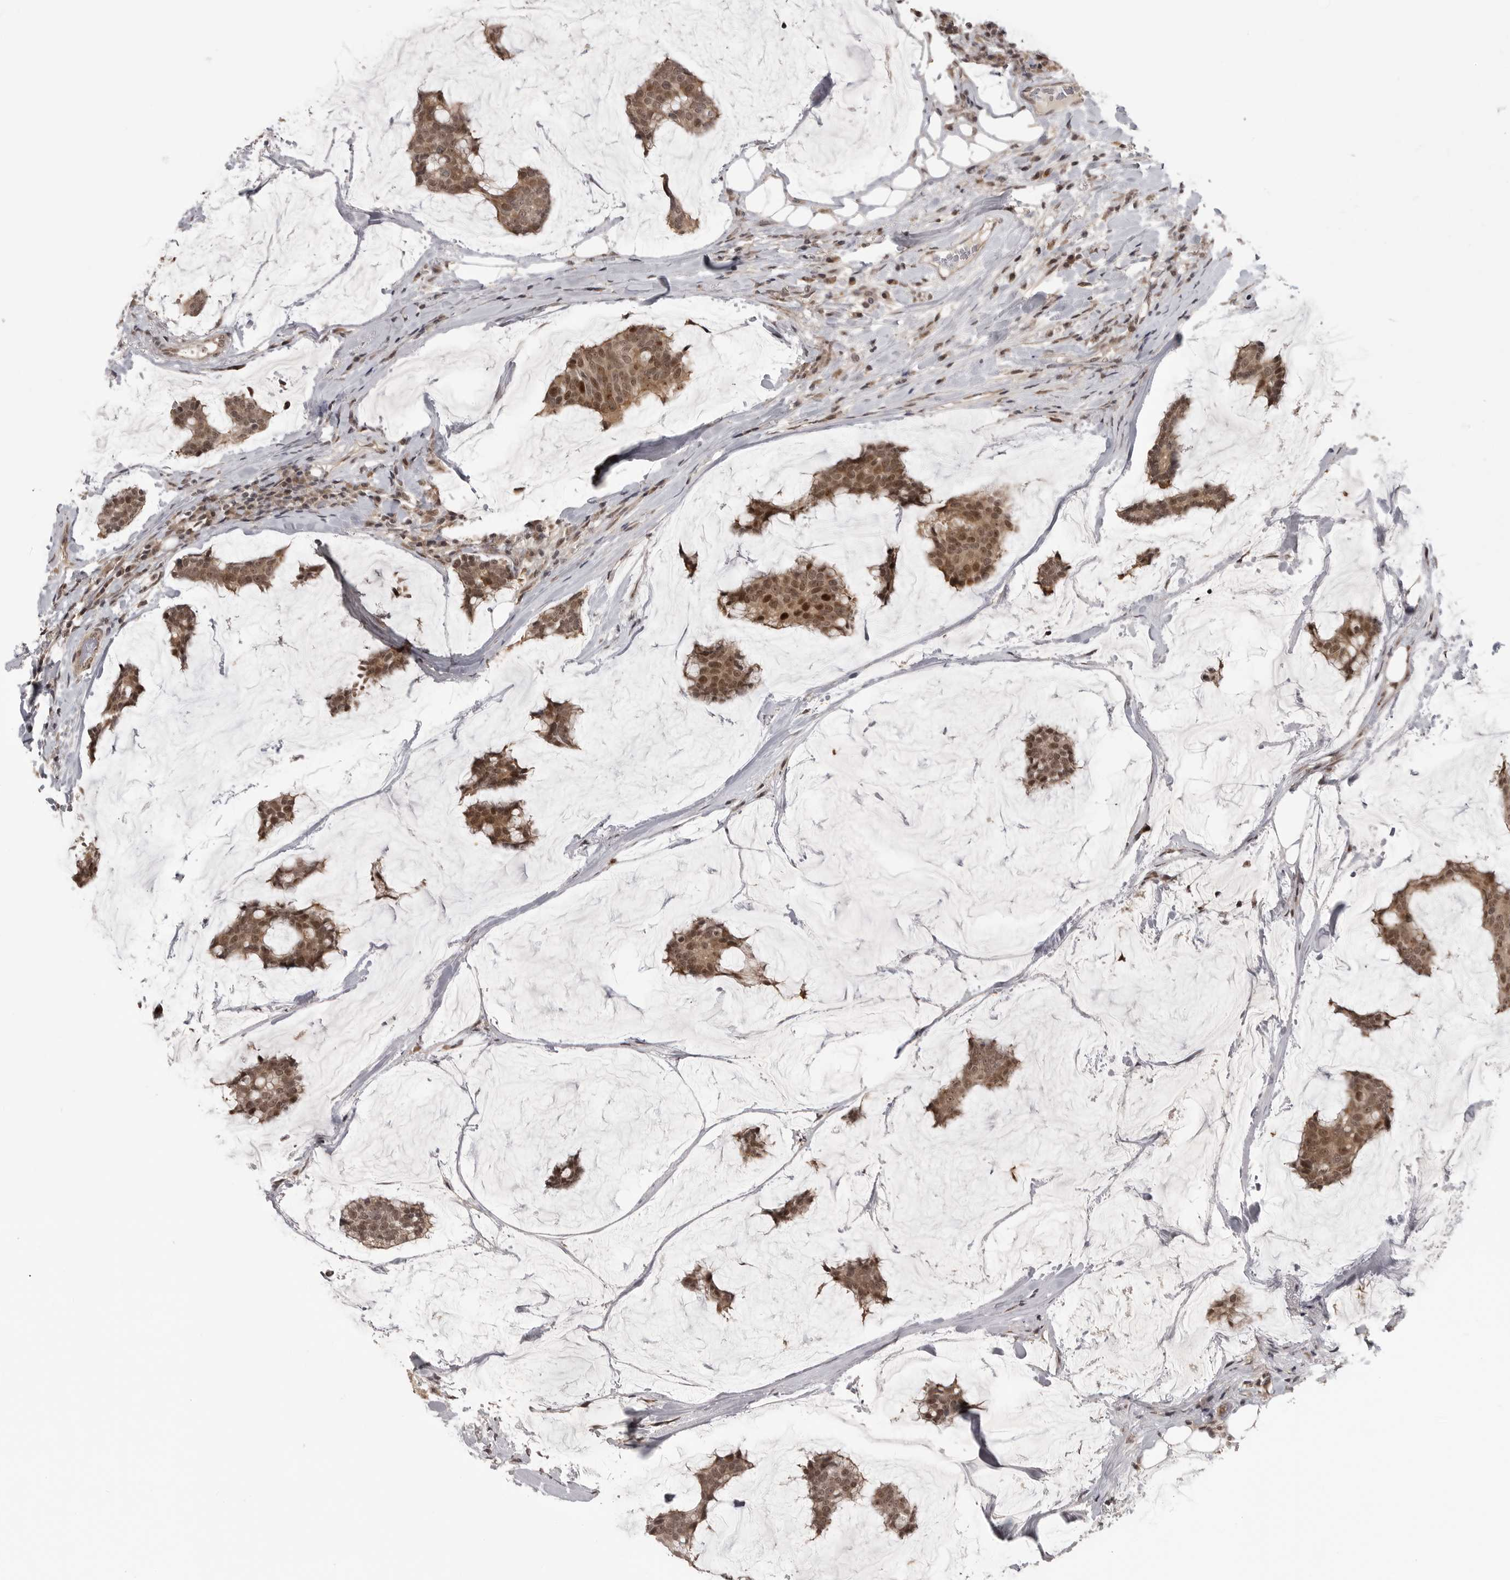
{"staining": {"intensity": "moderate", "quantity": ">75%", "location": "cytoplasmic/membranous,nuclear"}, "tissue": "breast cancer", "cell_type": "Tumor cells", "image_type": "cancer", "snomed": [{"axis": "morphology", "description": "Duct carcinoma"}, {"axis": "topography", "description": "Breast"}], "caption": "The image shows immunohistochemical staining of breast cancer (invasive ductal carcinoma). There is moderate cytoplasmic/membranous and nuclear expression is appreciated in approximately >75% of tumor cells.", "gene": "PEG3", "patient": {"sex": "female", "age": 93}}